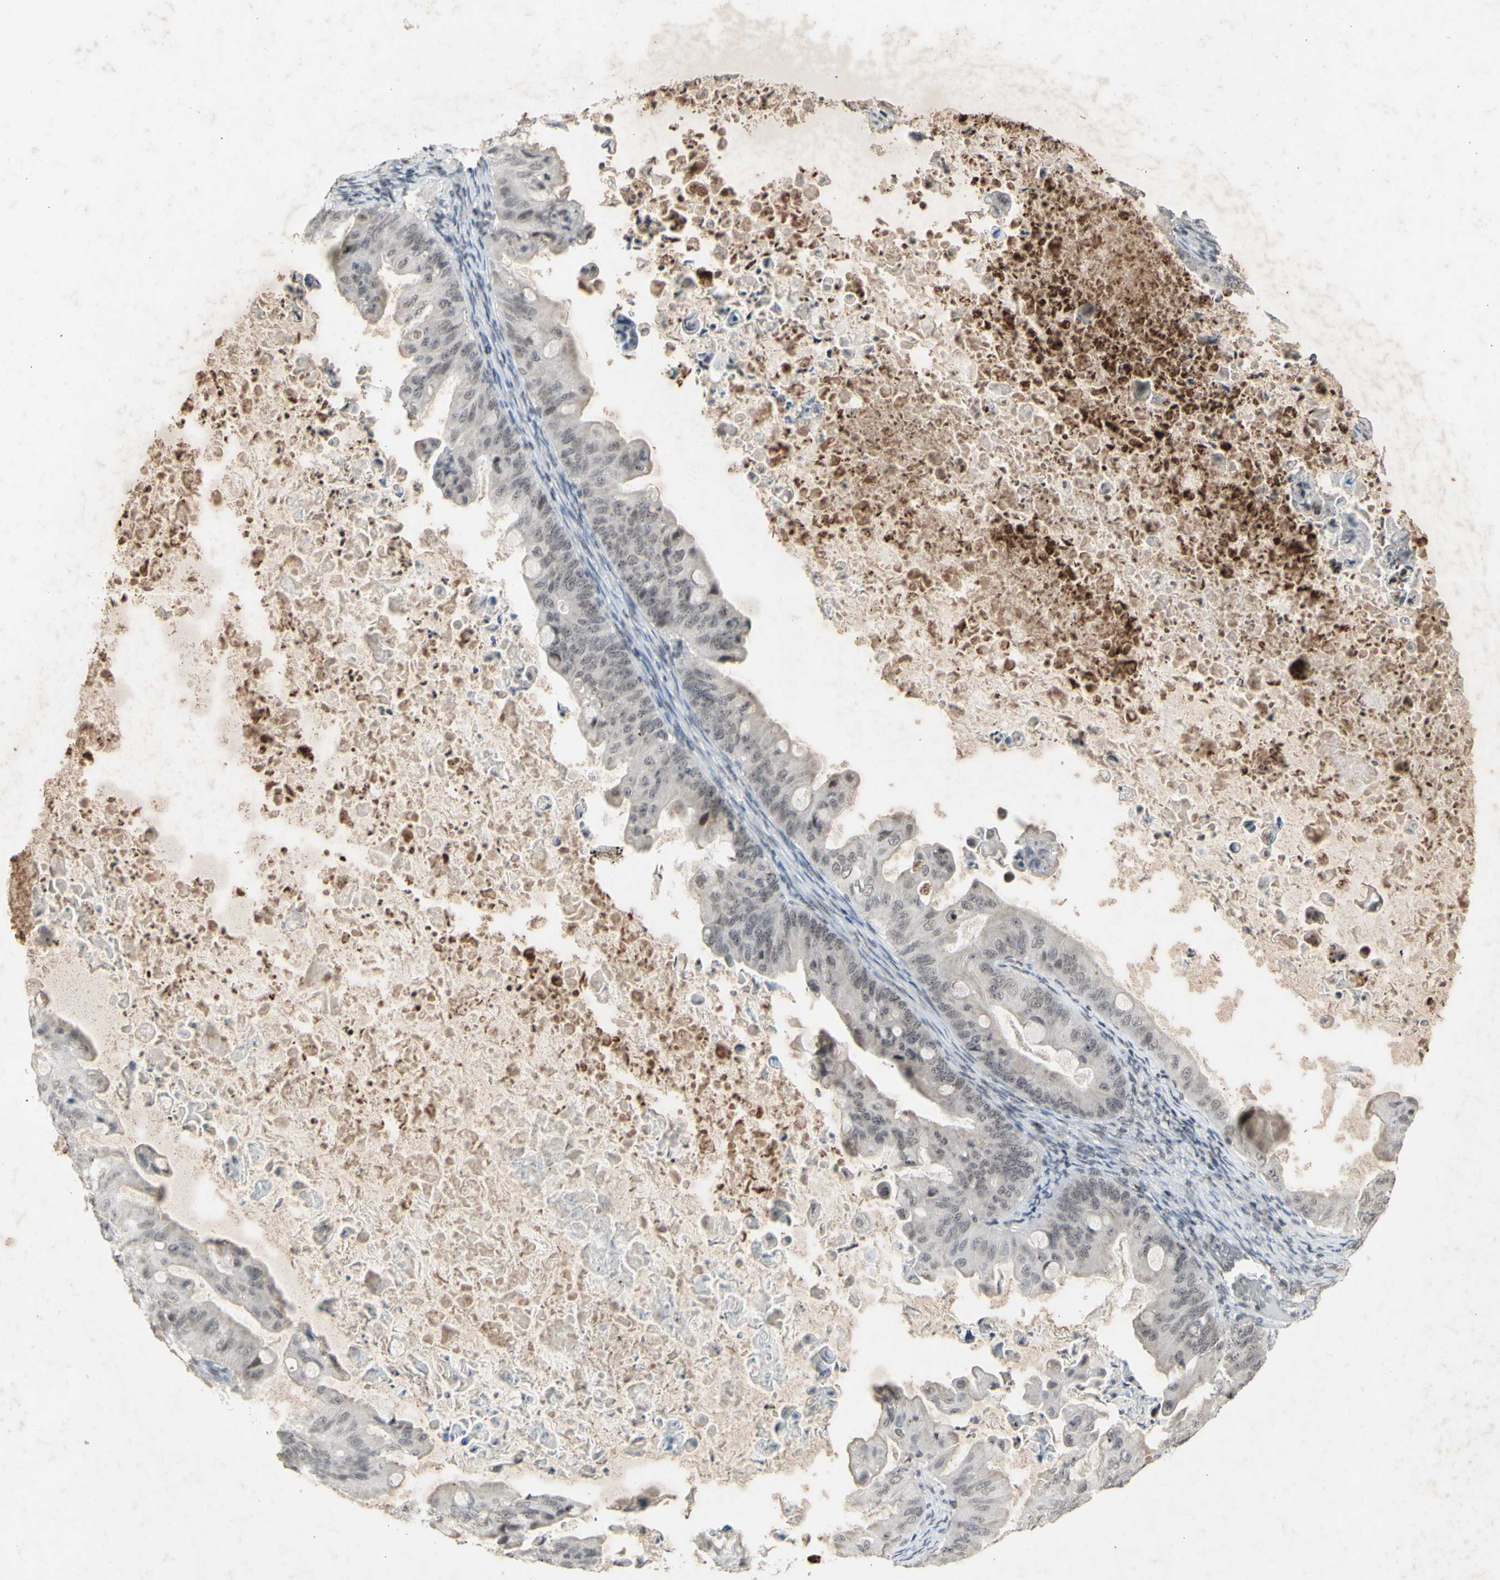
{"staining": {"intensity": "weak", "quantity": "<25%", "location": "nuclear"}, "tissue": "ovarian cancer", "cell_type": "Tumor cells", "image_type": "cancer", "snomed": [{"axis": "morphology", "description": "Cystadenocarcinoma, mucinous, NOS"}, {"axis": "topography", "description": "Ovary"}], "caption": "There is no significant positivity in tumor cells of ovarian mucinous cystadenocarcinoma.", "gene": "CENPB", "patient": {"sex": "female", "age": 37}}